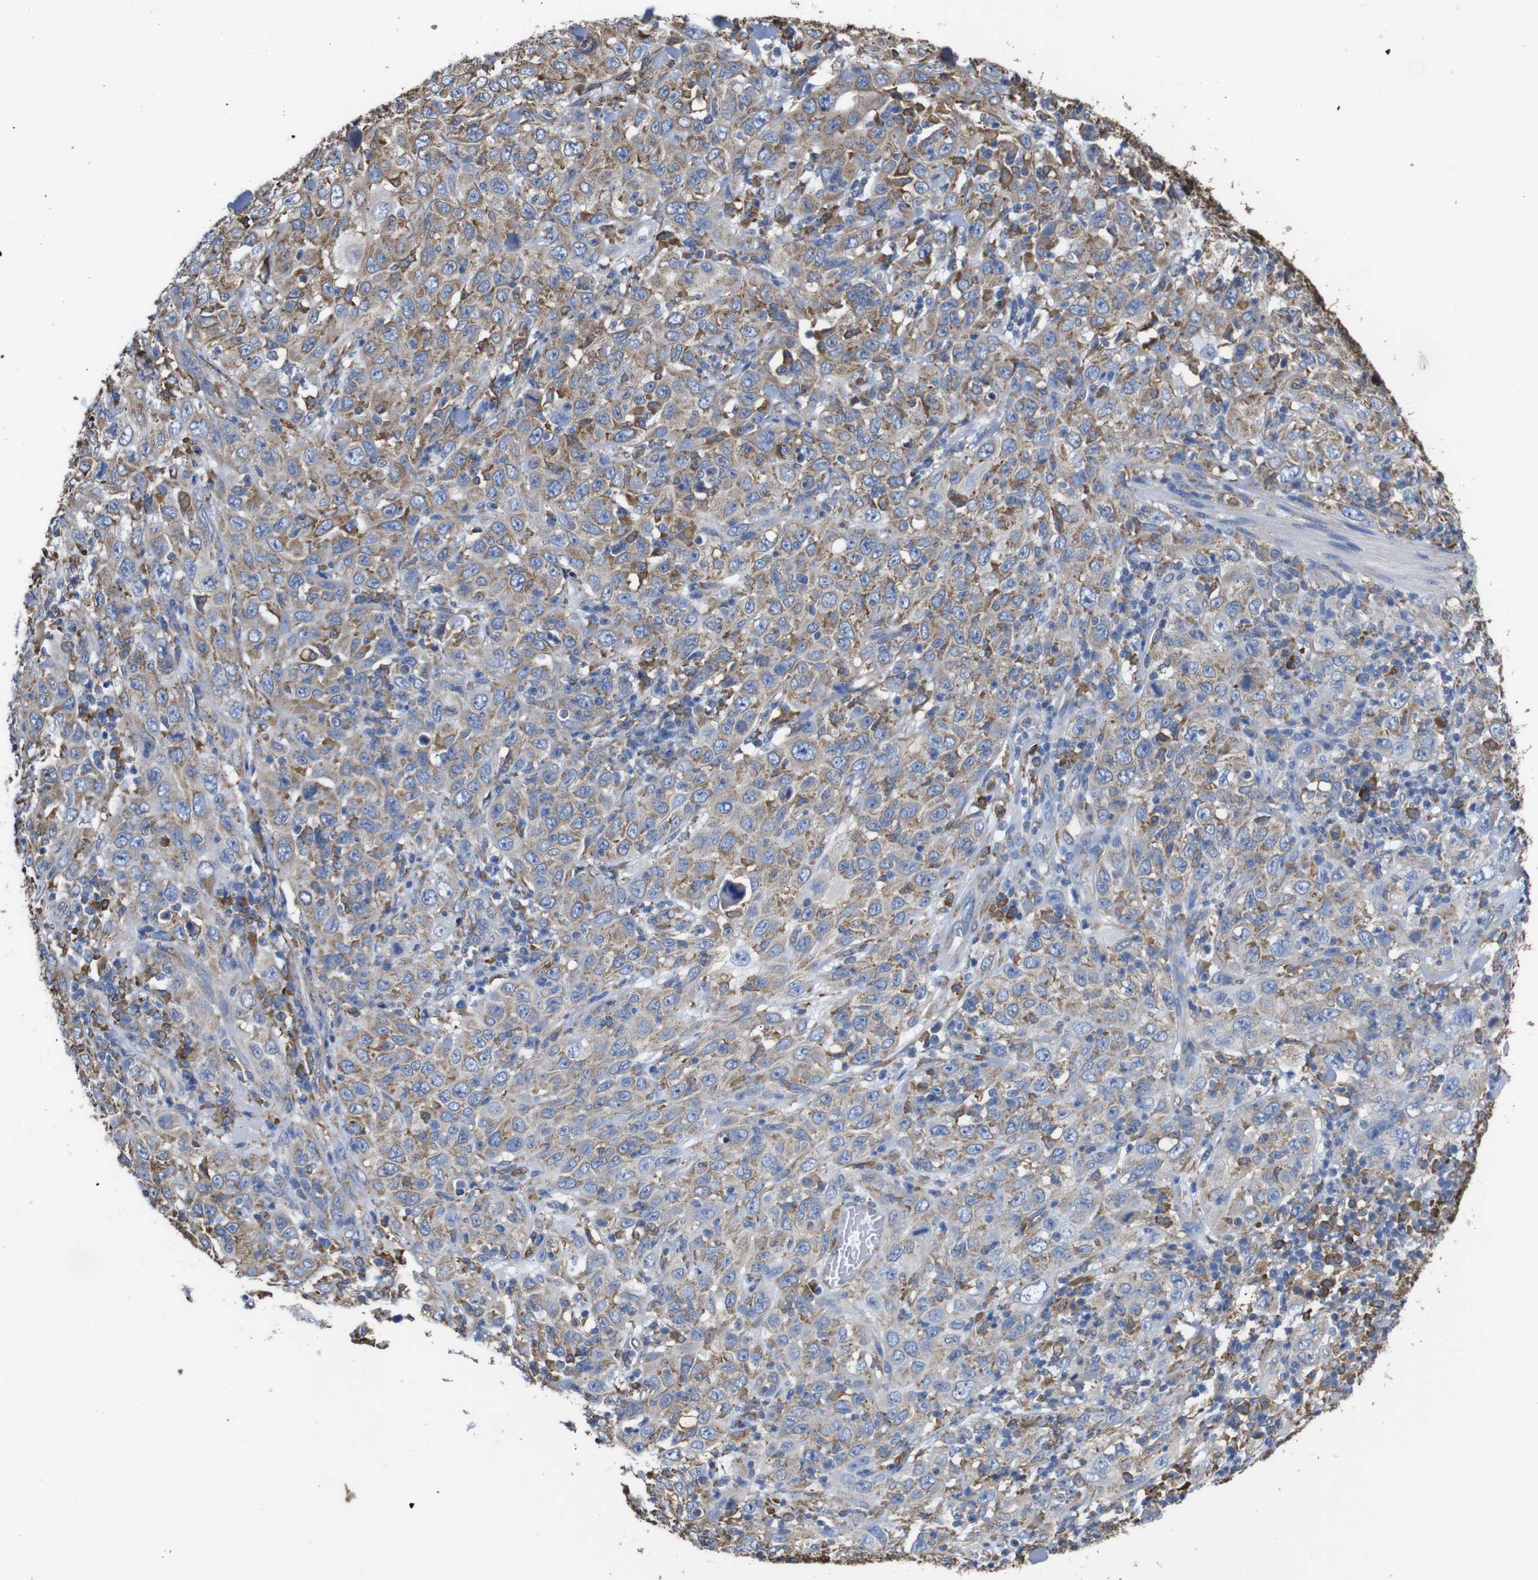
{"staining": {"intensity": "moderate", "quantity": ">75%", "location": "cytoplasmic/membranous"}, "tissue": "skin cancer", "cell_type": "Tumor cells", "image_type": "cancer", "snomed": [{"axis": "morphology", "description": "Squamous cell carcinoma, NOS"}, {"axis": "topography", "description": "Skin"}], "caption": "Immunohistochemical staining of skin cancer (squamous cell carcinoma) shows medium levels of moderate cytoplasmic/membranous protein positivity in approximately >75% of tumor cells.", "gene": "PPIB", "patient": {"sex": "female", "age": 88}}